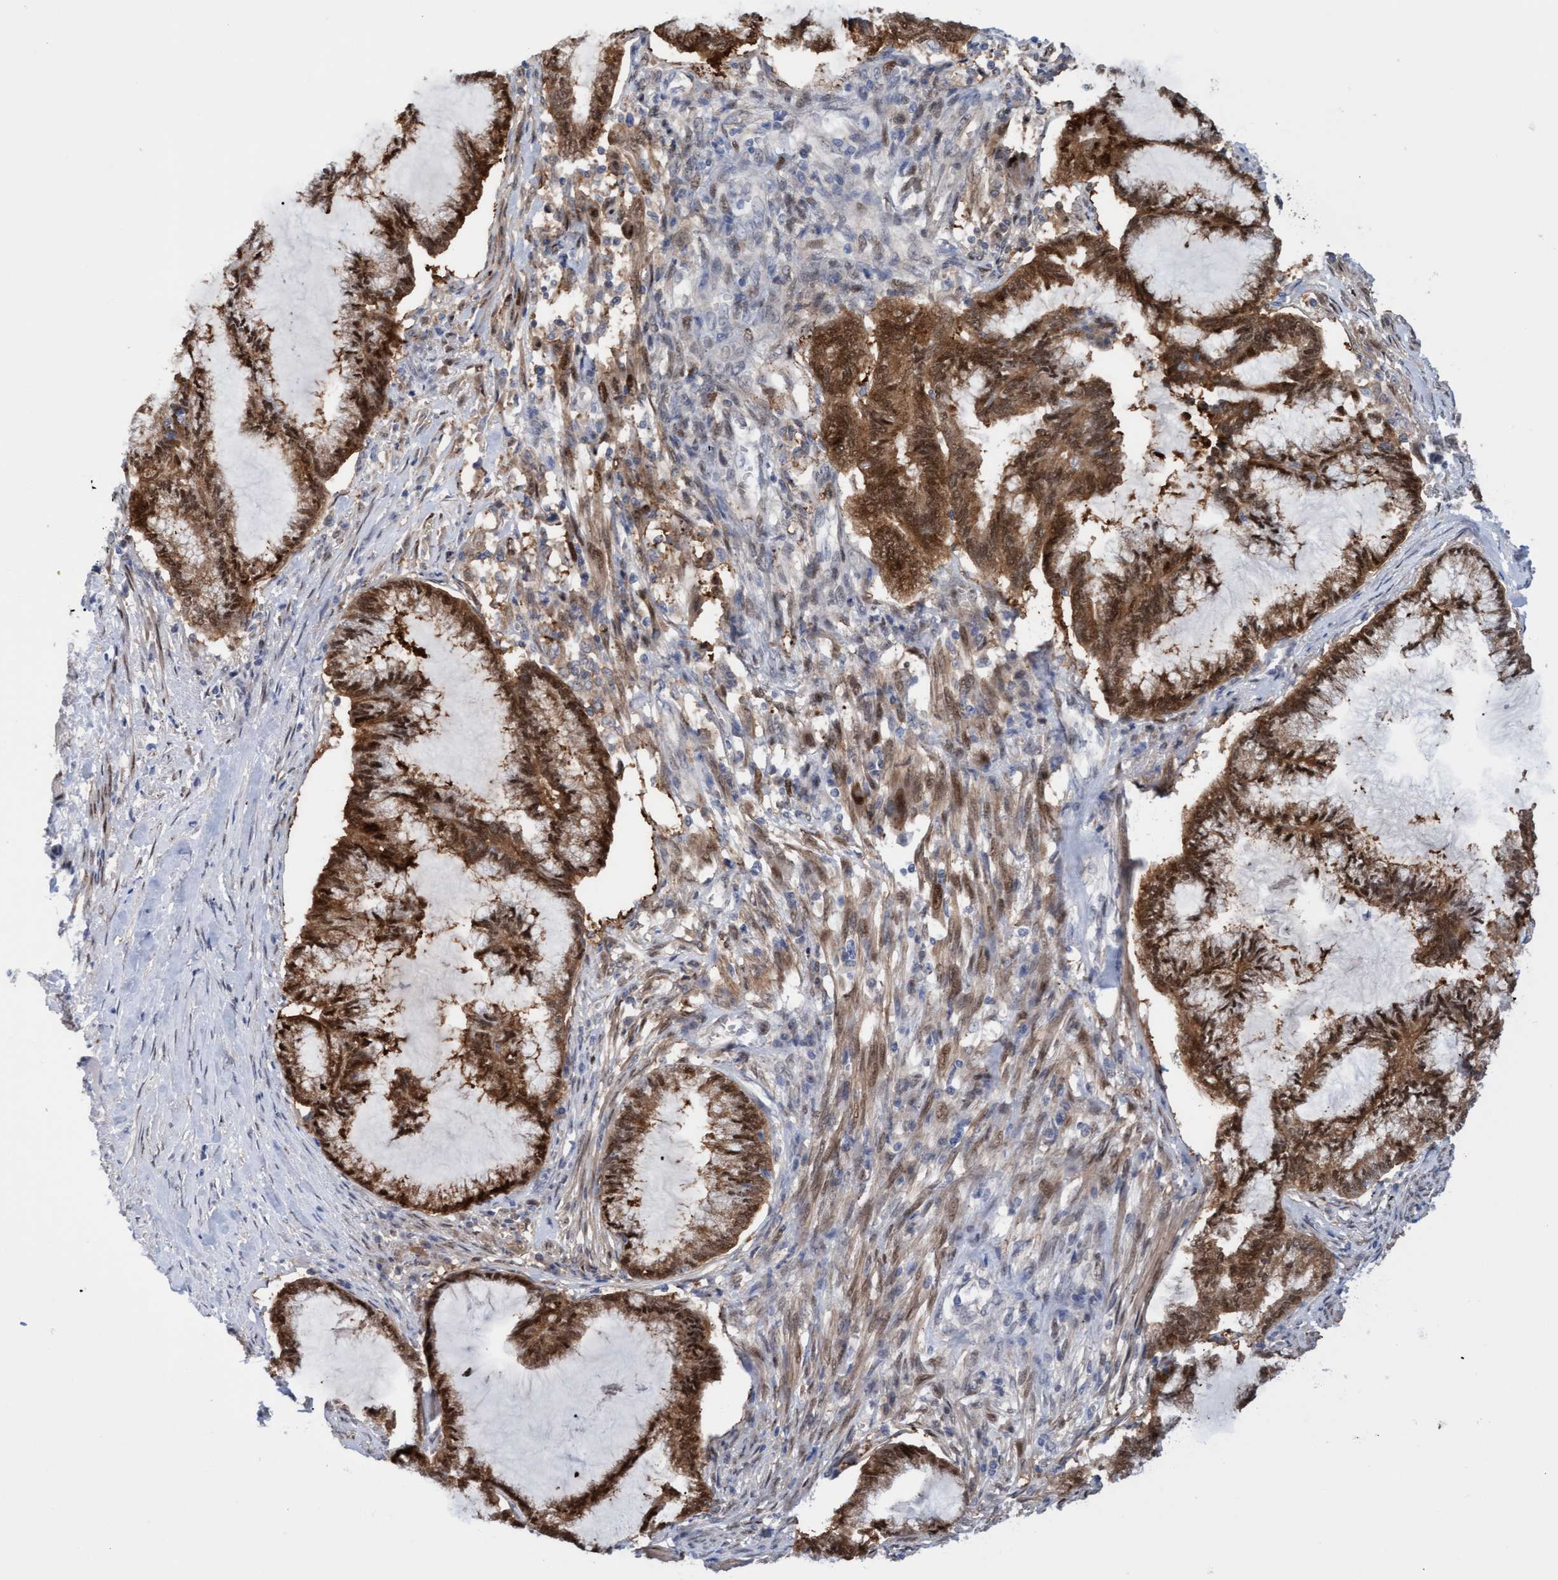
{"staining": {"intensity": "strong", "quantity": ">75%", "location": "cytoplasmic/membranous,nuclear"}, "tissue": "endometrial cancer", "cell_type": "Tumor cells", "image_type": "cancer", "snomed": [{"axis": "morphology", "description": "Adenocarcinoma, NOS"}, {"axis": "topography", "description": "Endometrium"}], "caption": "This image shows endometrial cancer stained with immunohistochemistry (IHC) to label a protein in brown. The cytoplasmic/membranous and nuclear of tumor cells show strong positivity for the protein. Nuclei are counter-stained blue.", "gene": "PINX1", "patient": {"sex": "female", "age": 86}}